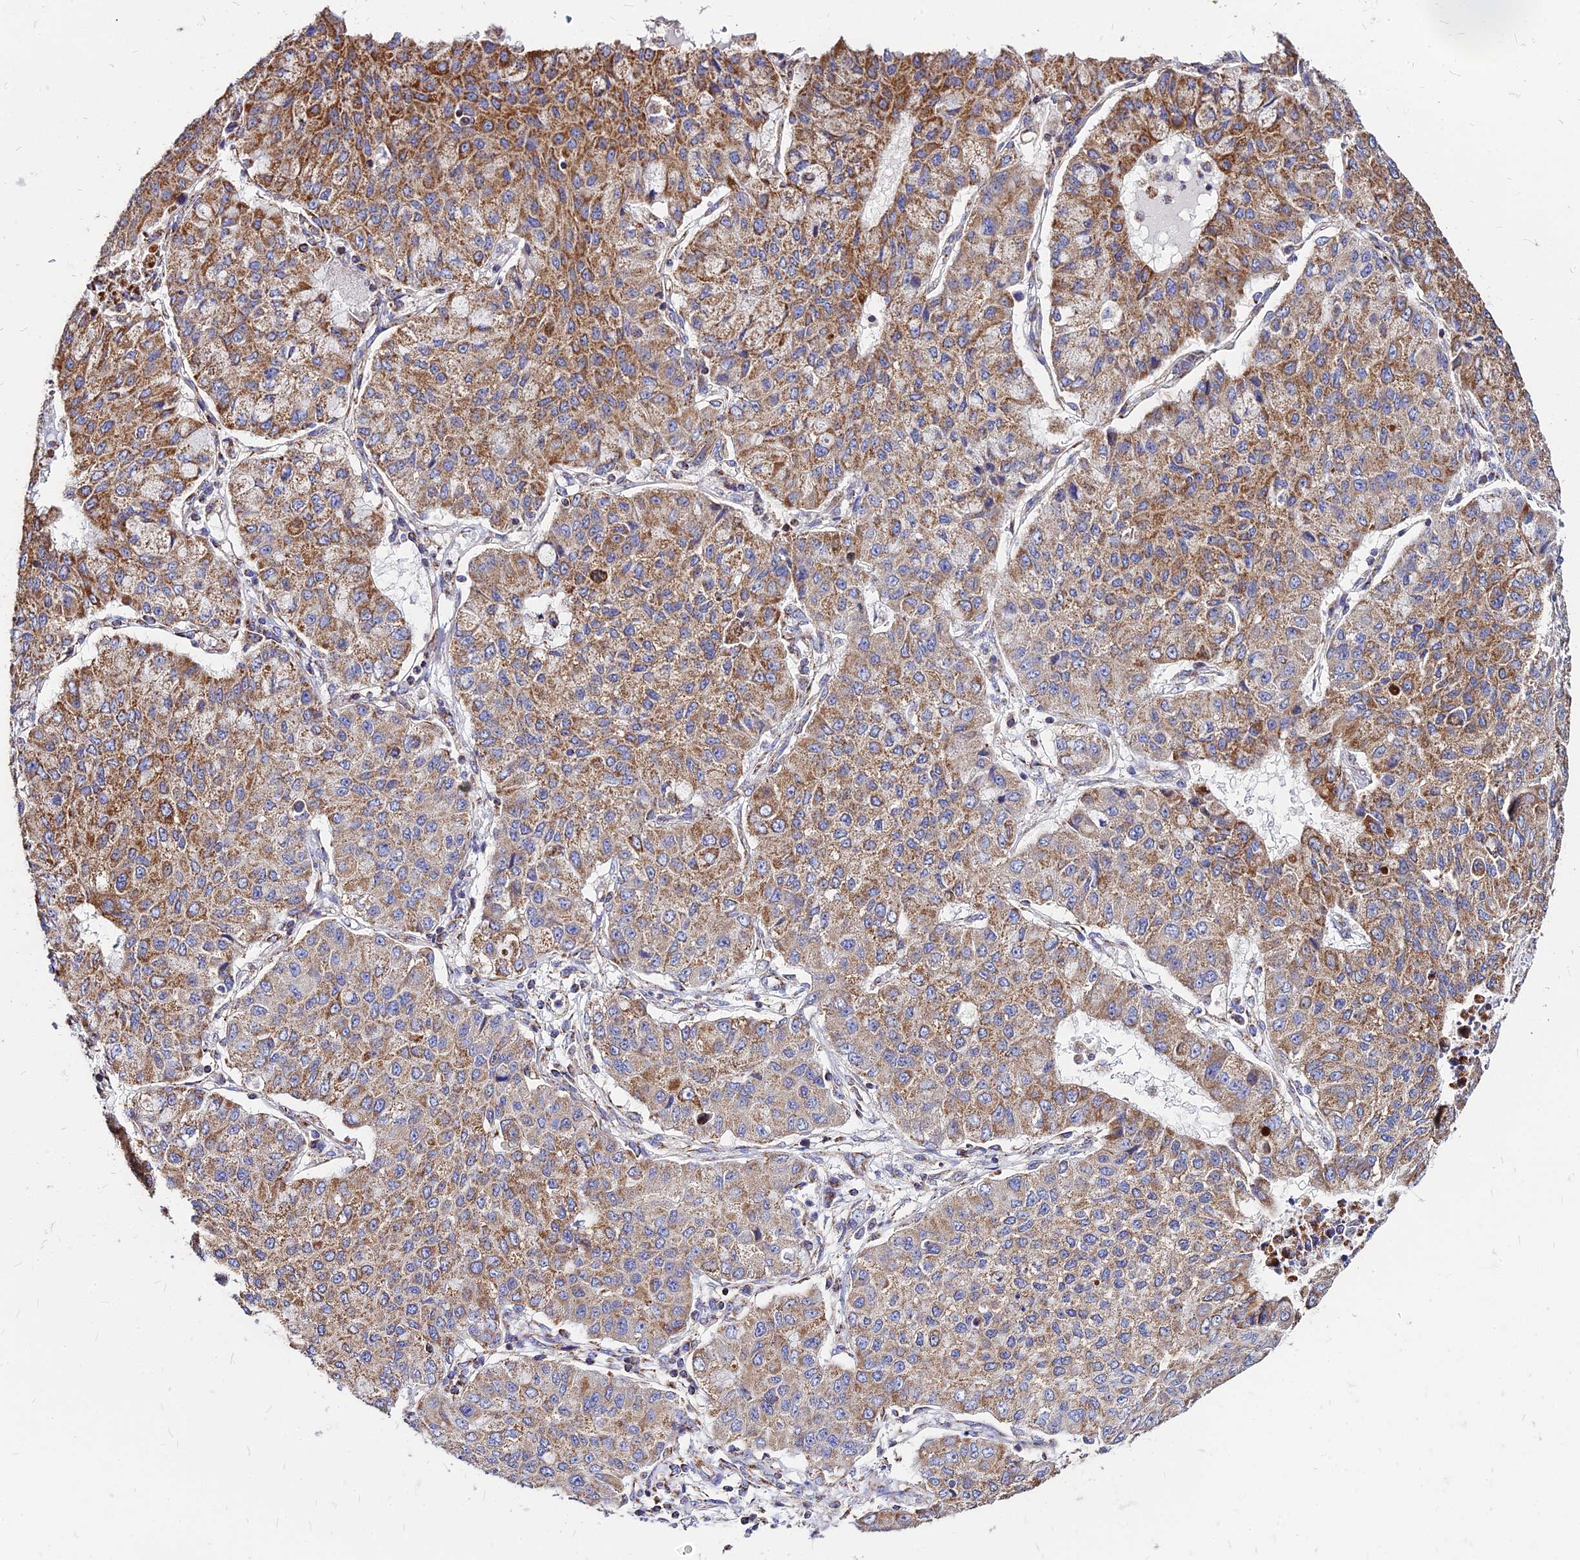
{"staining": {"intensity": "moderate", "quantity": ">75%", "location": "cytoplasmic/membranous"}, "tissue": "lung cancer", "cell_type": "Tumor cells", "image_type": "cancer", "snomed": [{"axis": "morphology", "description": "Squamous cell carcinoma, NOS"}, {"axis": "topography", "description": "Lung"}], "caption": "DAB (3,3'-diaminobenzidine) immunohistochemical staining of human lung cancer exhibits moderate cytoplasmic/membranous protein staining in about >75% of tumor cells. (DAB (3,3'-diaminobenzidine) = brown stain, brightfield microscopy at high magnification).", "gene": "DLD", "patient": {"sex": "male", "age": 74}}